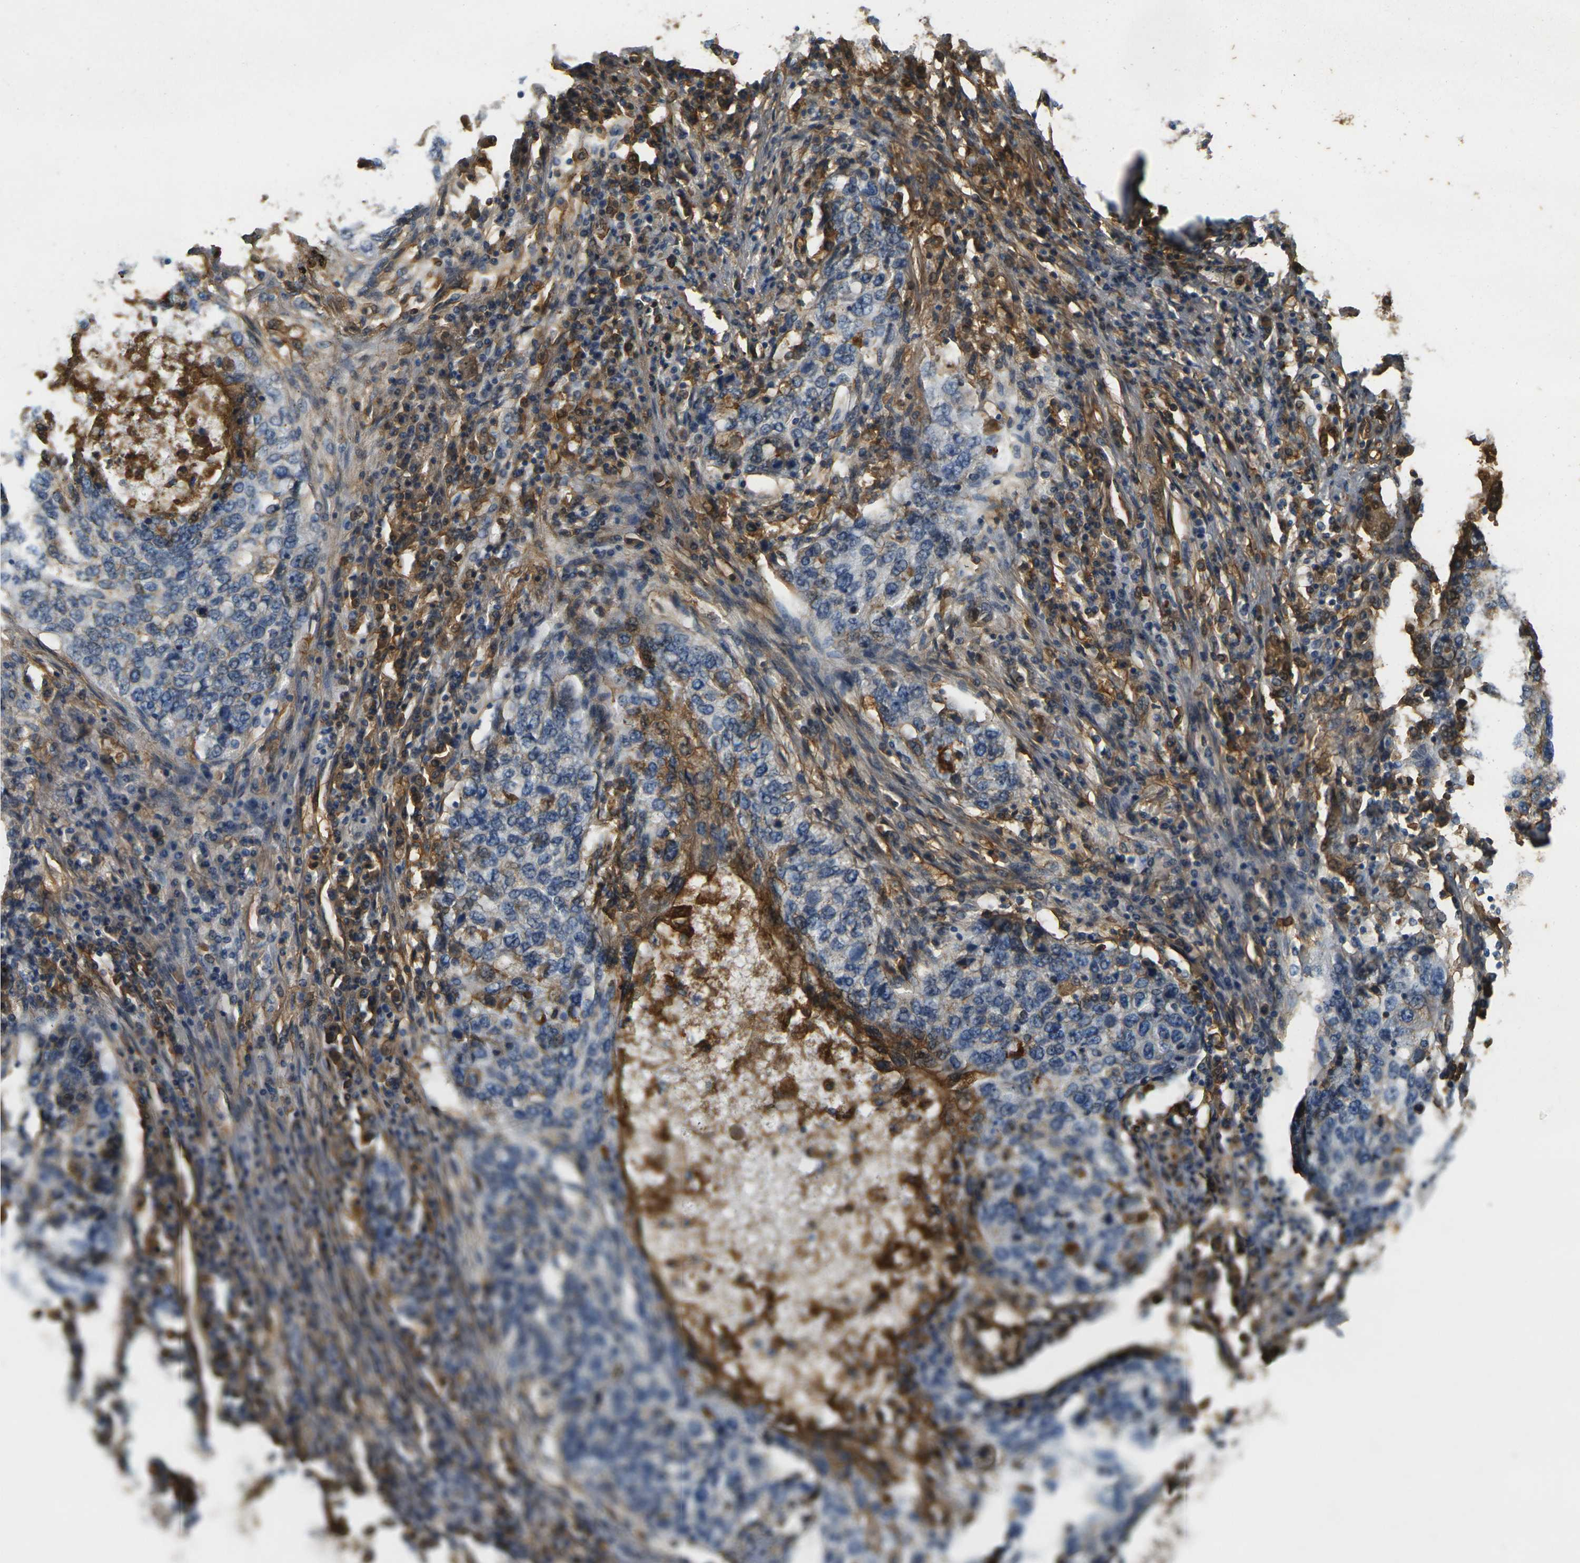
{"staining": {"intensity": "negative", "quantity": "none", "location": "none"}, "tissue": "lung cancer", "cell_type": "Tumor cells", "image_type": "cancer", "snomed": [{"axis": "morphology", "description": "Squamous cell carcinoma, NOS"}, {"axis": "topography", "description": "Lung"}], "caption": "The immunohistochemistry (IHC) image has no significant staining in tumor cells of lung cancer (squamous cell carcinoma) tissue.", "gene": "PLCD1", "patient": {"sex": "female", "age": 63}}